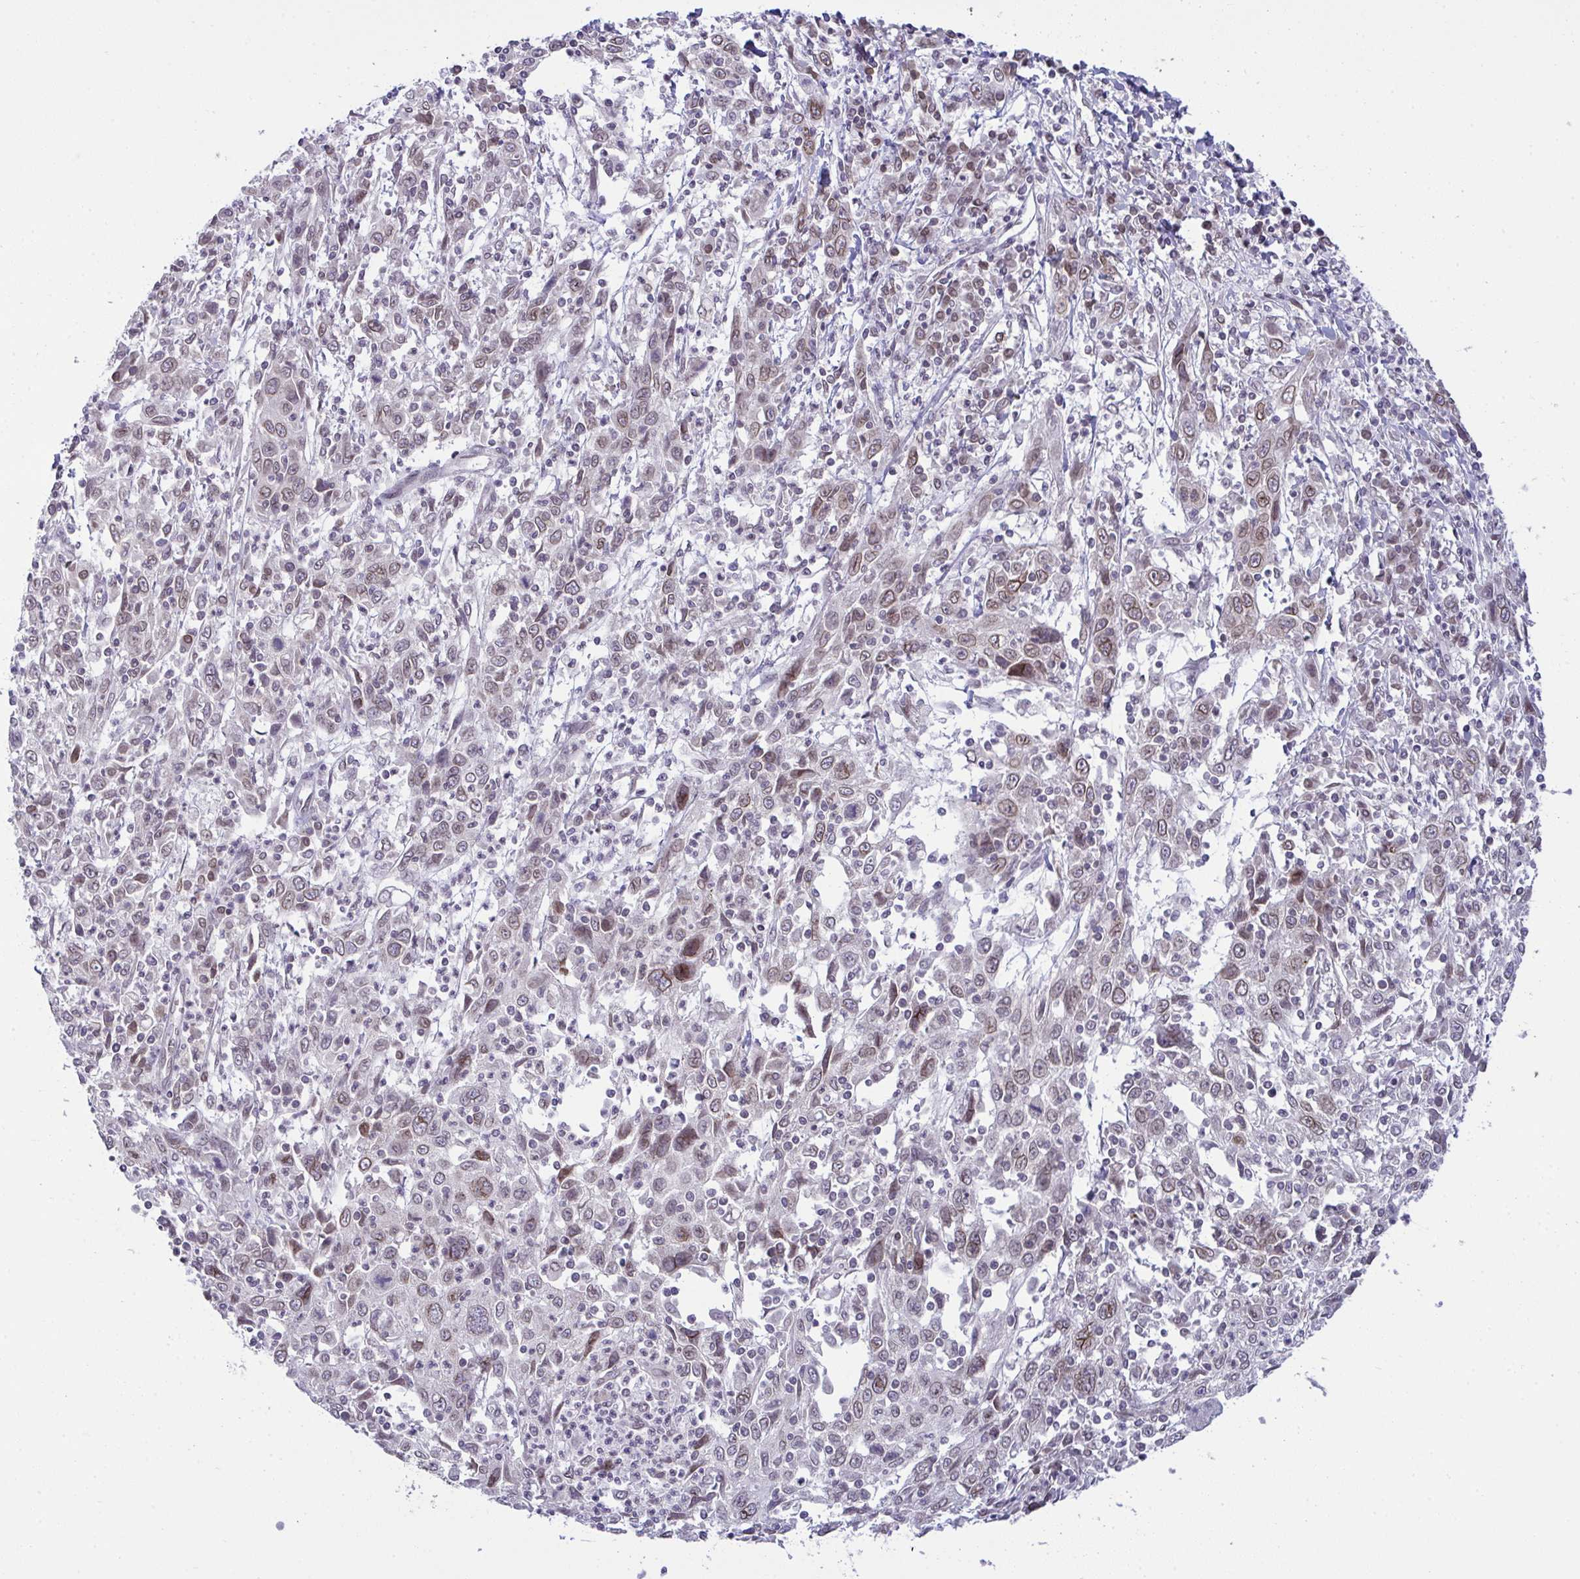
{"staining": {"intensity": "moderate", "quantity": "25%-75%", "location": "cytoplasmic/membranous,nuclear"}, "tissue": "cervical cancer", "cell_type": "Tumor cells", "image_type": "cancer", "snomed": [{"axis": "morphology", "description": "Squamous cell carcinoma, NOS"}, {"axis": "topography", "description": "Cervix"}], "caption": "The image demonstrates a brown stain indicating the presence of a protein in the cytoplasmic/membranous and nuclear of tumor cells in squamous cell carcinoma (cervical).", "gene": "RANBP2", "patient": {"sex": "female", "age": 46}}